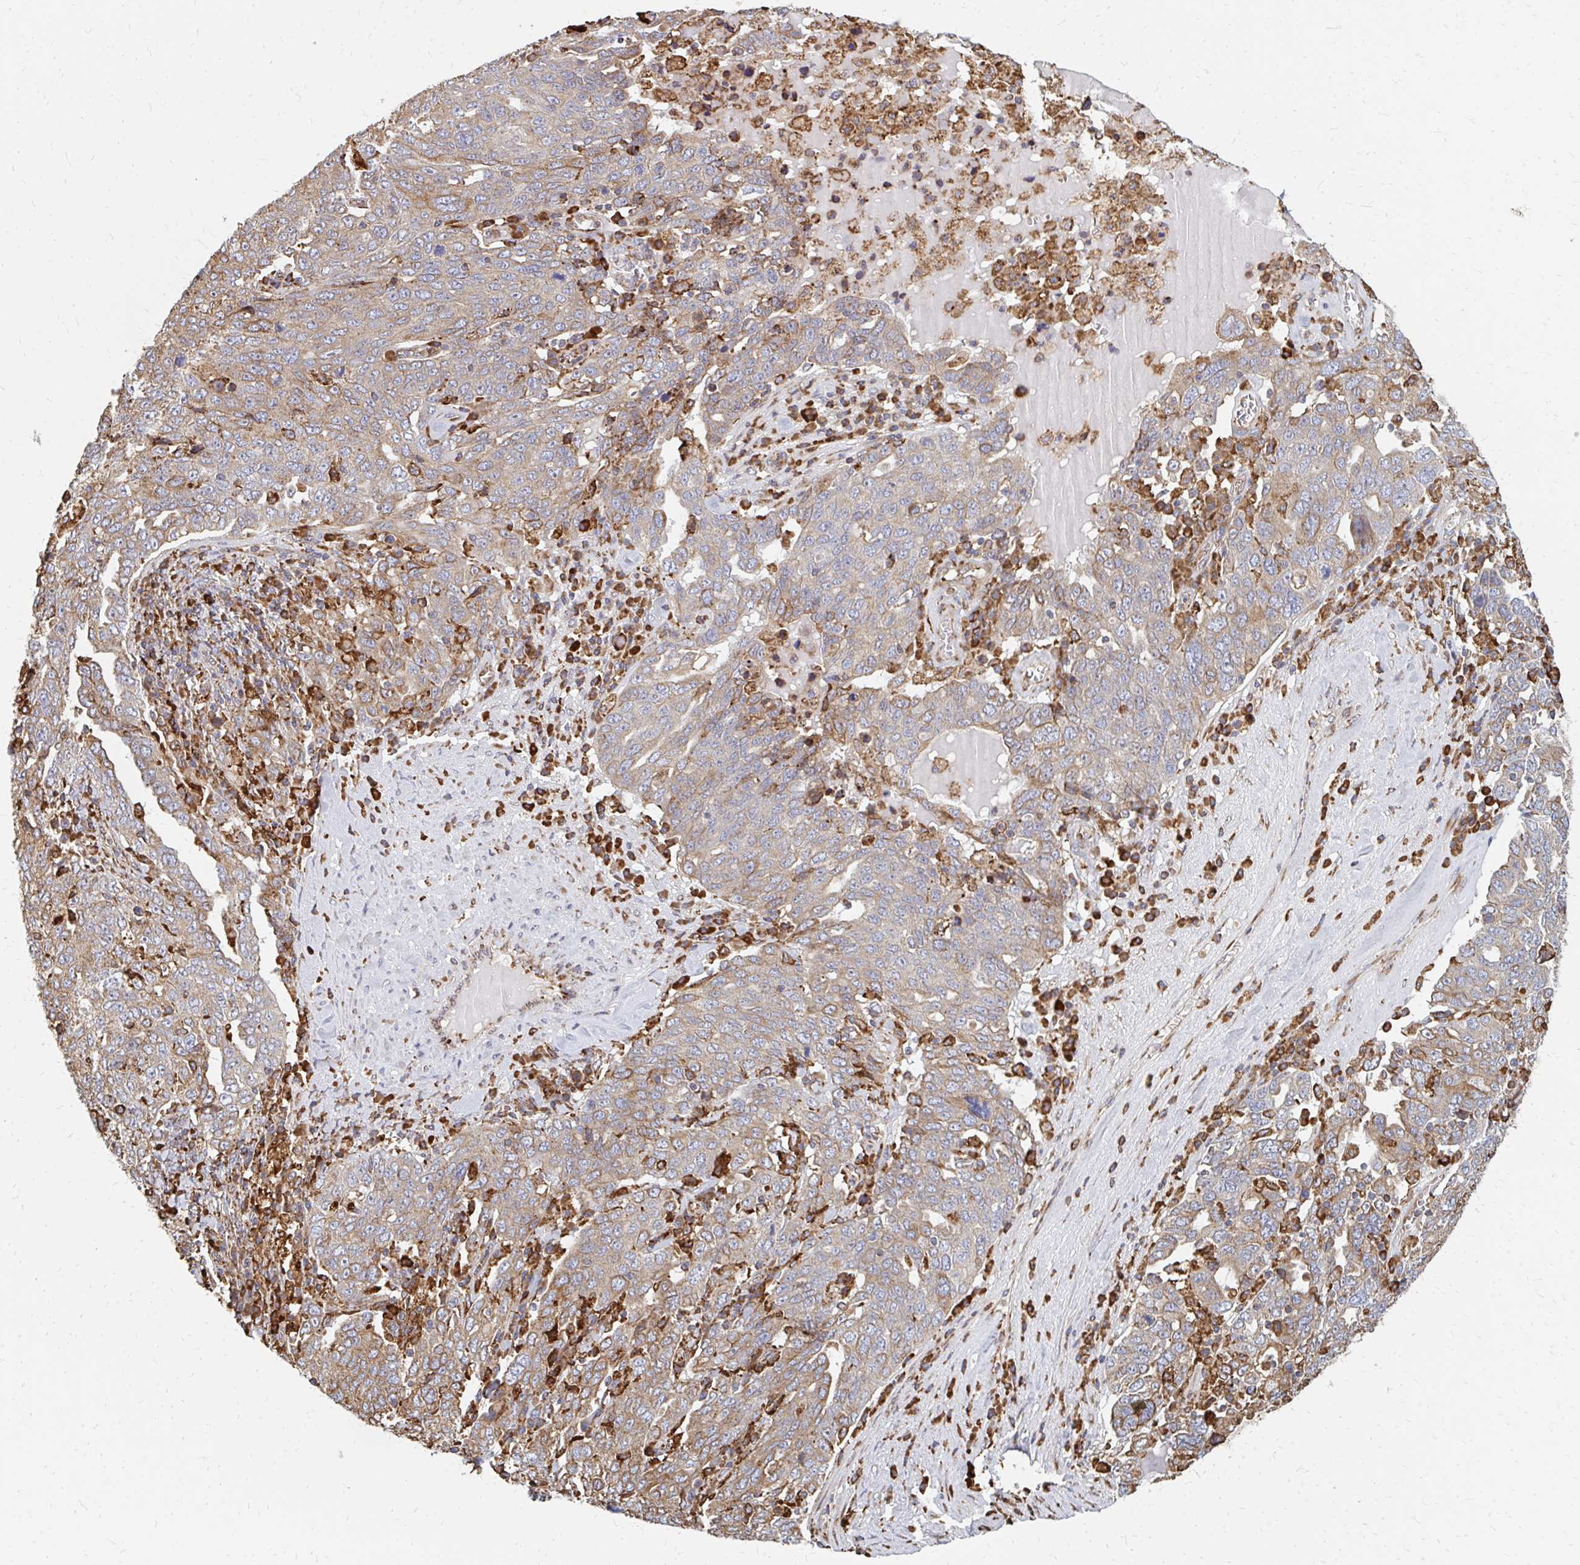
{"staining": {"intensity": "weak", "quantity": "25%-75%", "location": "cytoplasmic/membranous"}, "tissue": "ovarian cancer", "cell_type": "Tumor cells", "image_type": "cancer", "snomed": [{"axis": "morphology", "description": "Carcinoma, endometroid"}, {"axis": "topography", "description": "Ovary"}], "caption": "Immunohistochemical staining of ovarian cancer (endometroid carcinoma) exhibits weak cytoplasmic/membranous protein expression in about 25%-75% of tumor cells.", "gene": "PPP1R13L", "patient": {"sex": "female", "age": 62}}